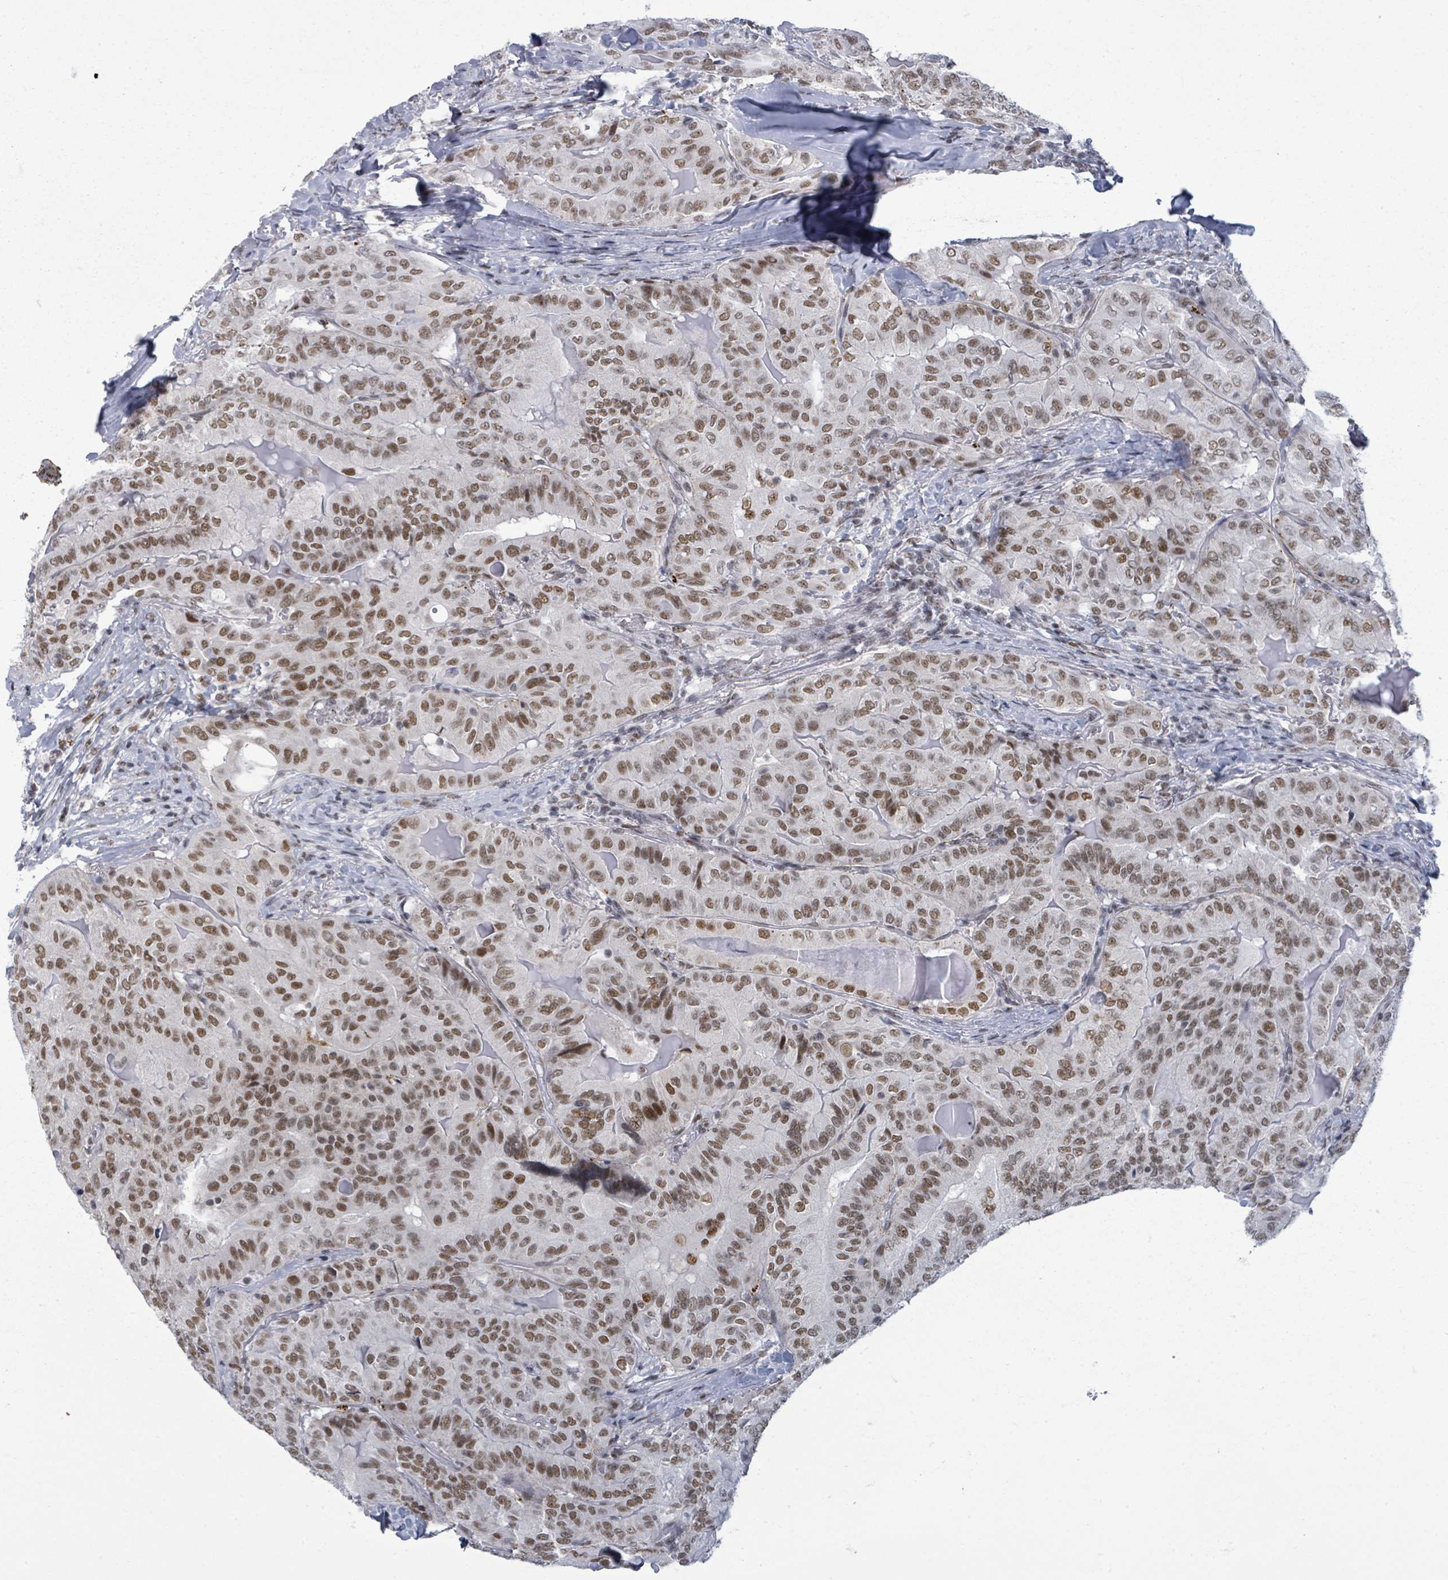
{"staining": {"intensity": "moderate", "quantity": ">75%", "location": "nuclear"}, "tissue": "thyroid cancer", "cell_type": "Tumor cells", "image_type": "cancer", "snomed": [{"axis": "morphology", "description": "Papillary adenocarcinoma, NOS"}, {"axis": "topography", "description": "Thyroid gland"}], "caption": "The immunohistochemical stain highlights moderate nuclear expression in tumor cells of thyroid papillary adenocarcinoma tissue.", "gene": "ERCC5", "patient": {"sex": "female", "age": 68}}